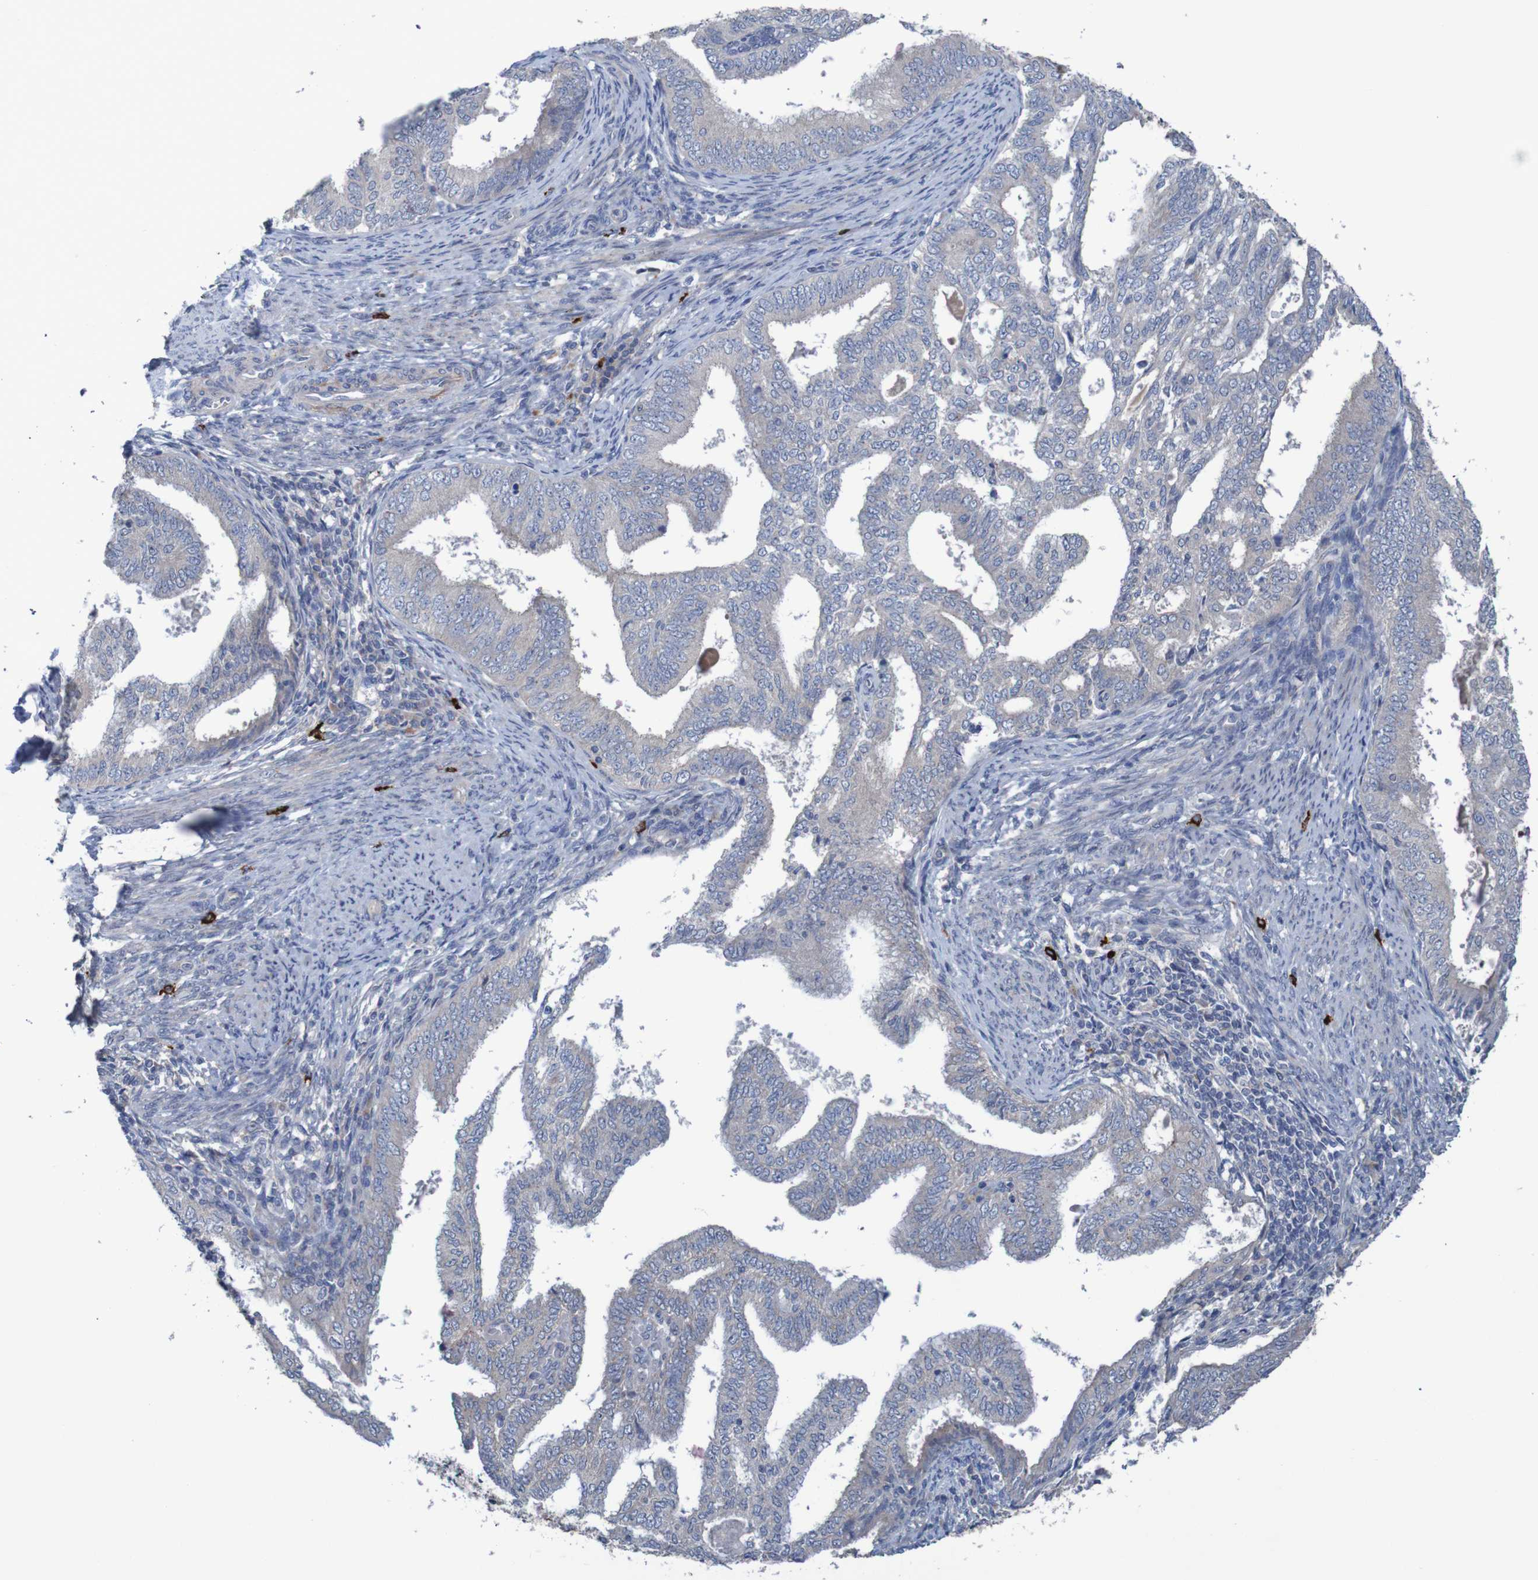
{"staining": {"intensity": "weak", "quantity": ">75%", "location": "cytoplasmic/membranous"}, "tissue": "endometrial cancer", "cell_type": "Tumor cells", "image_type": "cancer", "snomed": [{"axis": "morphology", "description": "Adenocarcinoma, NOS"}, {"axis": "topography", "description": "Endometrium"}], "caption": "The micrograph demonstrates staining of adenocarcinoma (endometrial), revealing weak cytoplasmic/membranous protein staining (brown color) within tumor cells.", "gene": "ANGPT4", "patient": {"sex": "female", "age": 58}}